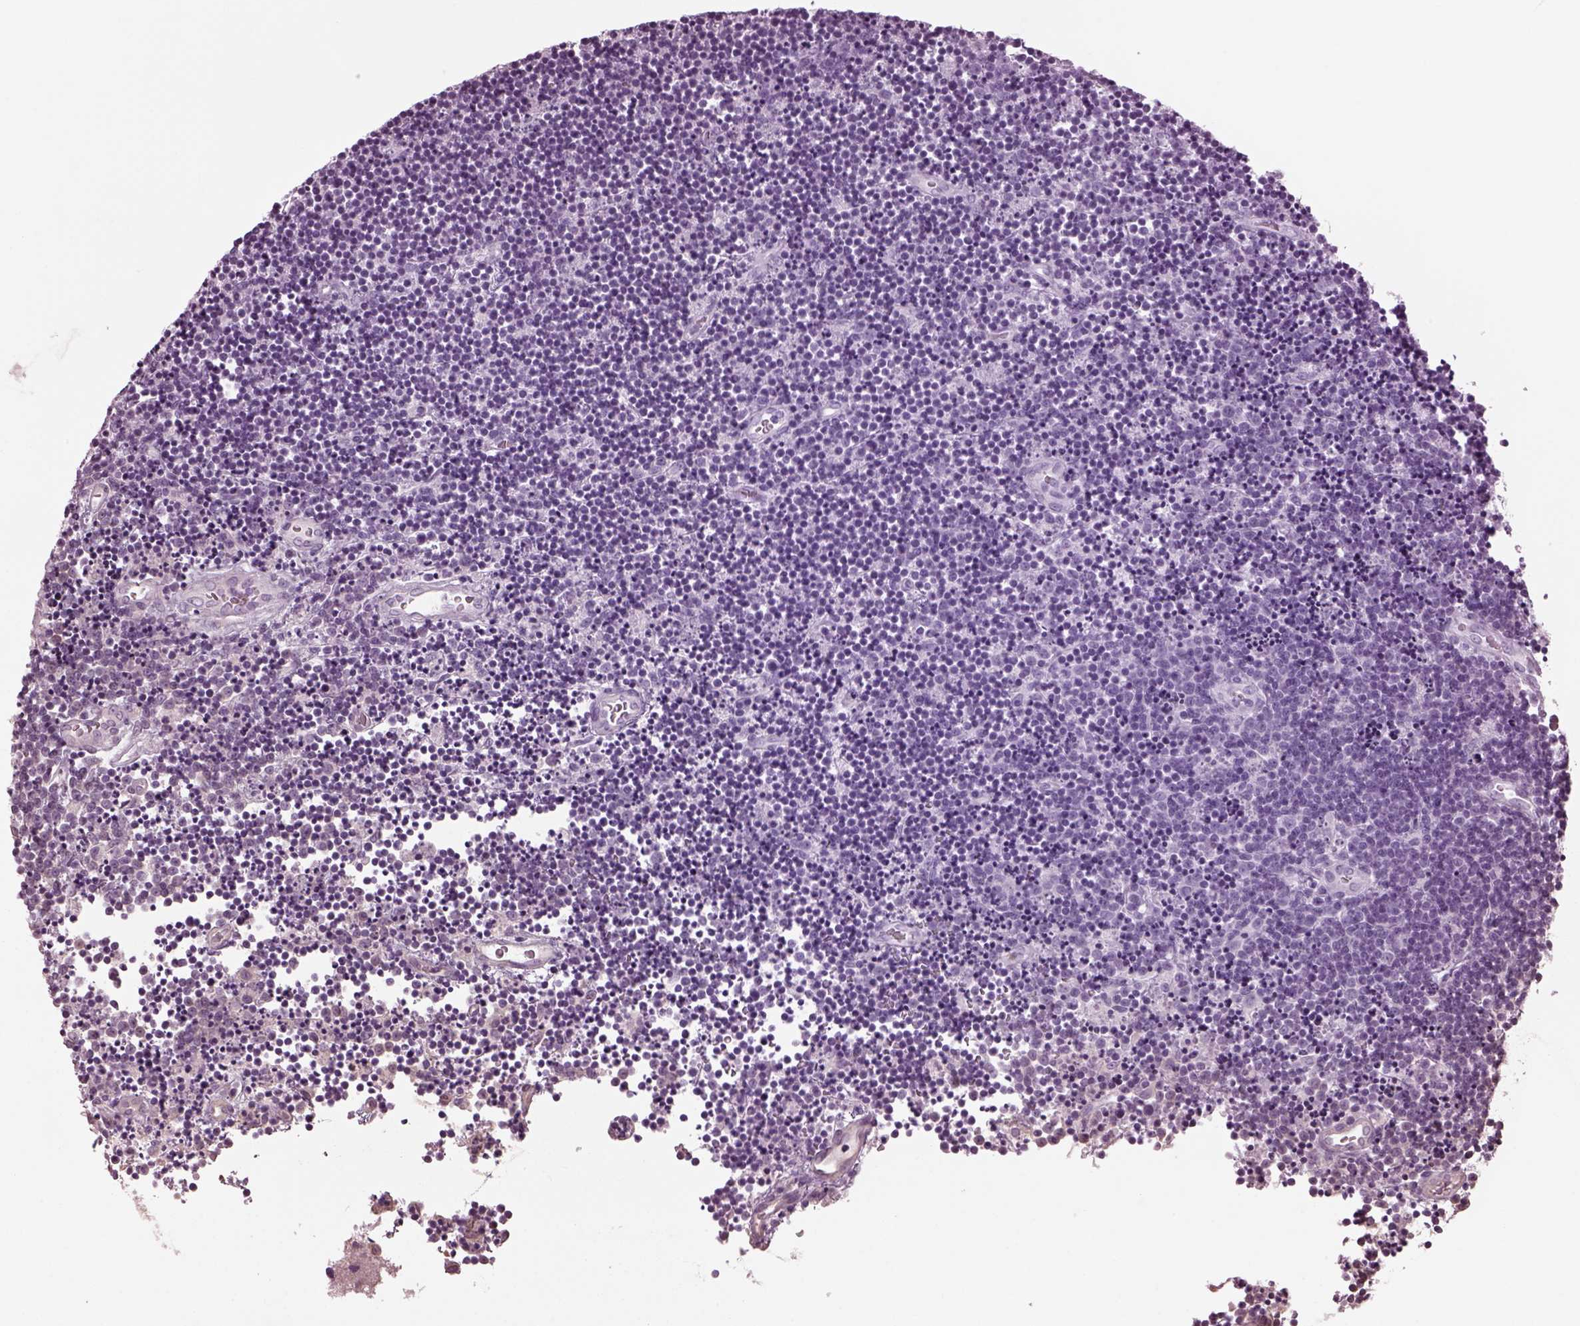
{"staining": {"intensity": "negative", "quantity": "none", "location": "none"}, "tissue": "lymphoma", "cell_type": "Tumor cells", "image_type": "cancer", "snomed": [{"axis": "morphology", "description": "Malignant lymphoma, non-Hodgkin's type, Low grade"}, {"axis": "topography", "description": "Brain"}], "caption": "An immunohistochemistry (IHC) micrograph of lymphoma is shown. There is no staining in tumor cells of lymphoma.", "gene": "CABP5", "patient": {"sex": "female", "age": 66}}